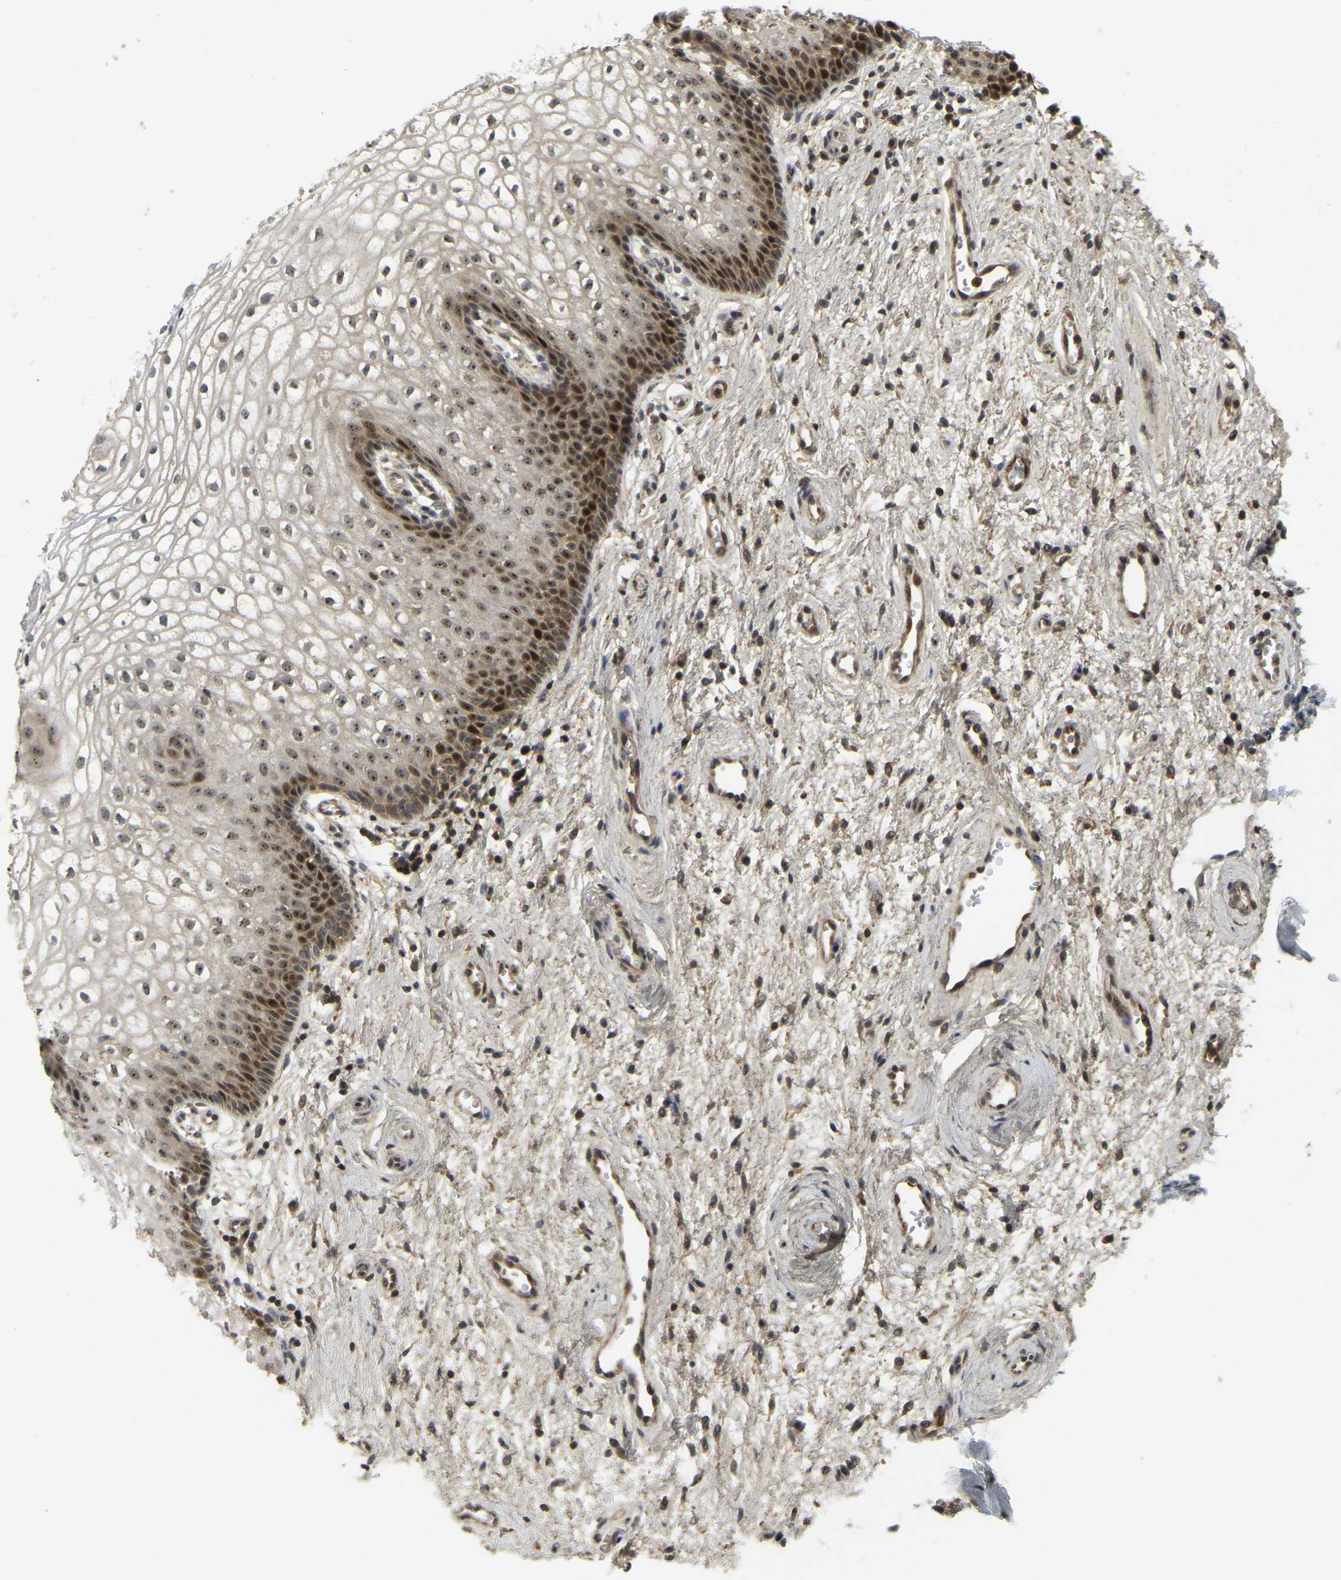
{"staining": {"intensity": "moderate", "quantity": "25%-75%", "location": "nuclear"}, "tissue": "vagina", "cell_type": "Squamous epithelial cells", "image_type": "normal", "snomed": [{"axis": "morphology", "description": "Normal tissue, NOS"}, {"axis": "topography", "description": "Vagina"}], "caption": "Immunohistochemistry (IHC) micrograph of unremarkable human vagina stained for a protein (brown), which reveals medium levels of moderate nuclear positivity in approximately 25%-75% of squamous epithelial cells.", "gene": "BRF2", "patient": {"sex": "female", "age": 34}}